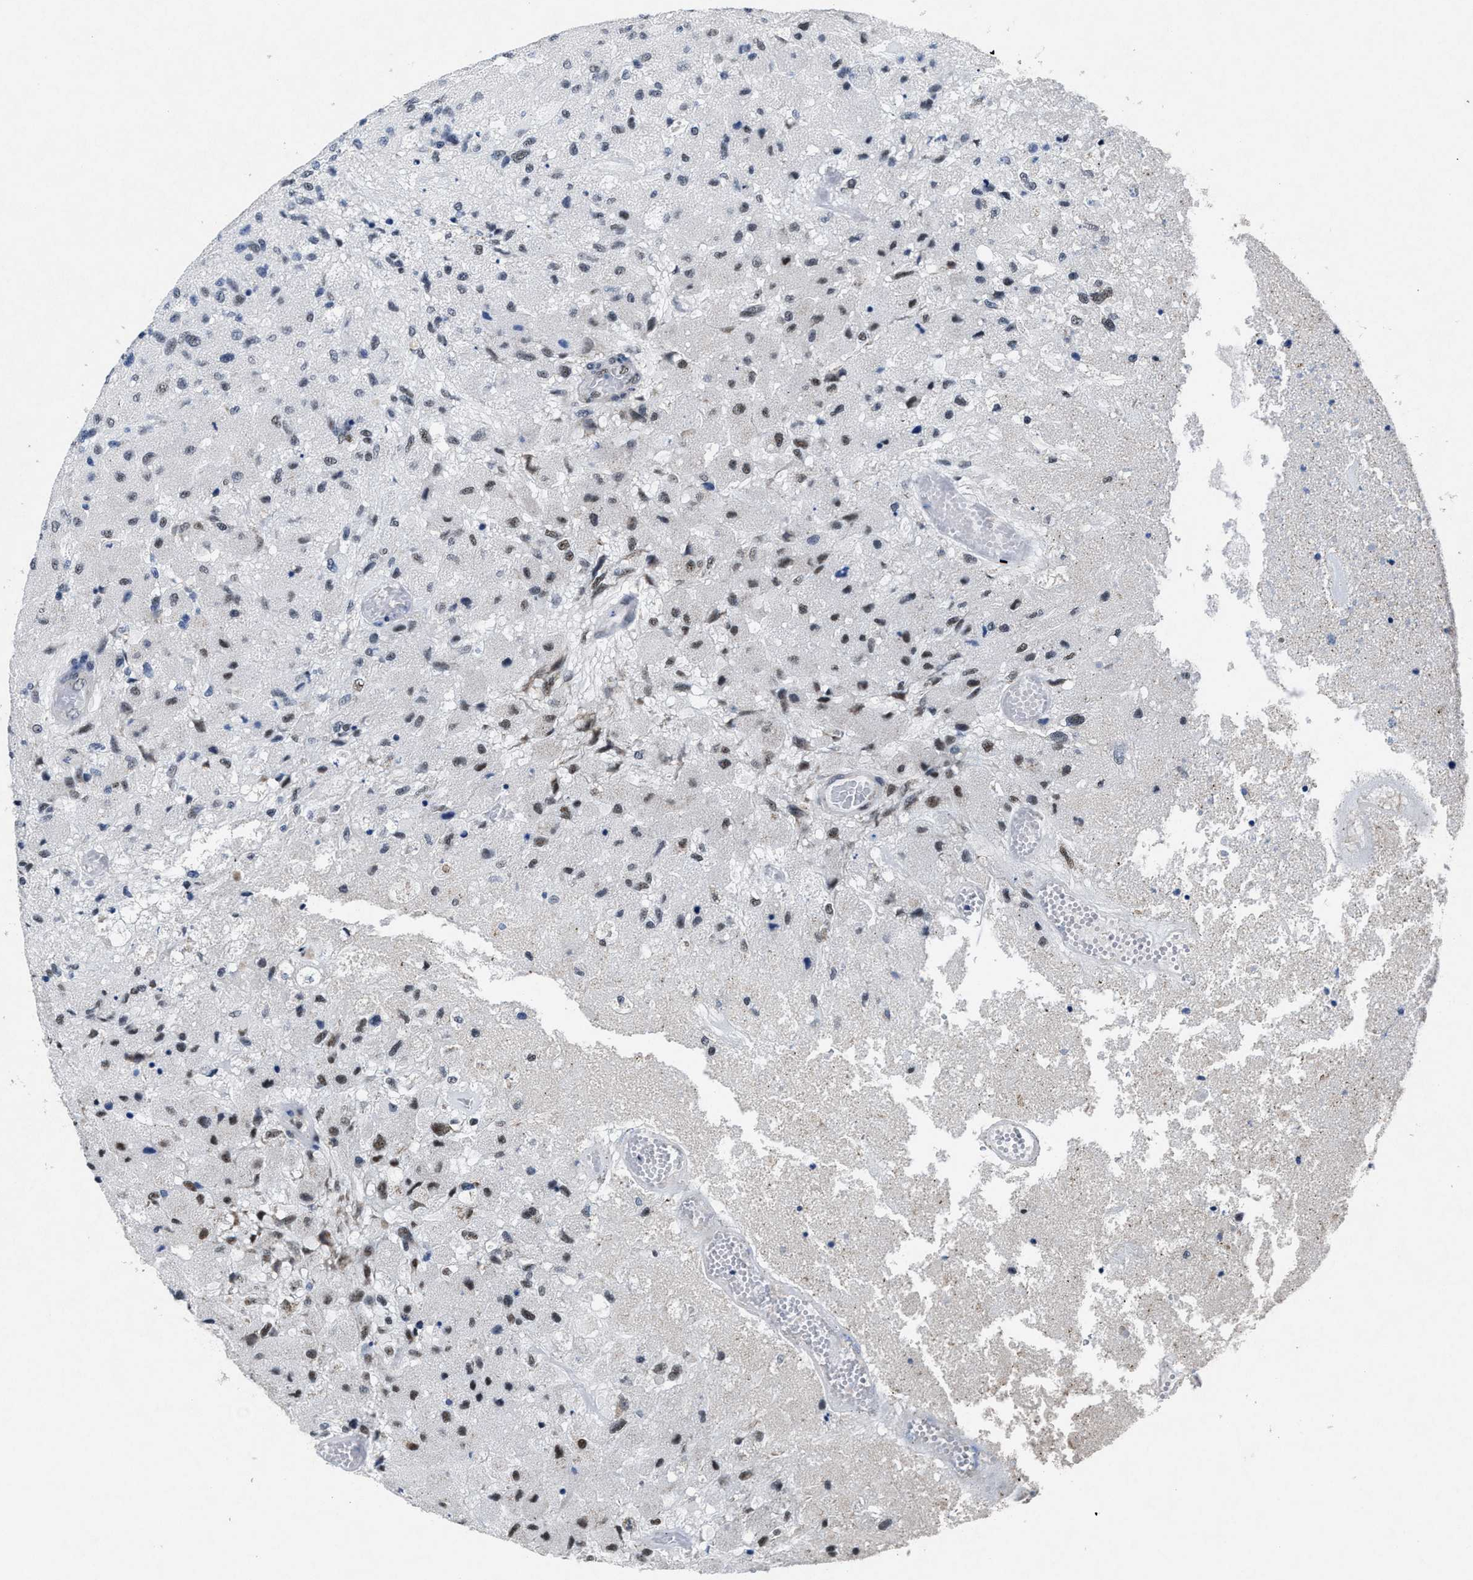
{"staining": {"intensity": "weak", "quantity": "25%-75%", "location": "nuclear"}, "tissue": "glioma", "cell_type": "Tumor cells", "image_type": "cancer", "snomed": [{"axis": "morphology", "description": "Normal tissue, NOS"}, {"axis": "morphology", "description": "Glioma, malignant, High grade"}, {"axis": "topography", "description": "Cerebral cortex"}], "caption": "Weak nuclear expression is identified in about 25%-75% of tumor cells in malignant glioma (high-grade).", "gene": "ID3", "patient": {"sex": "male", "age": 77}}